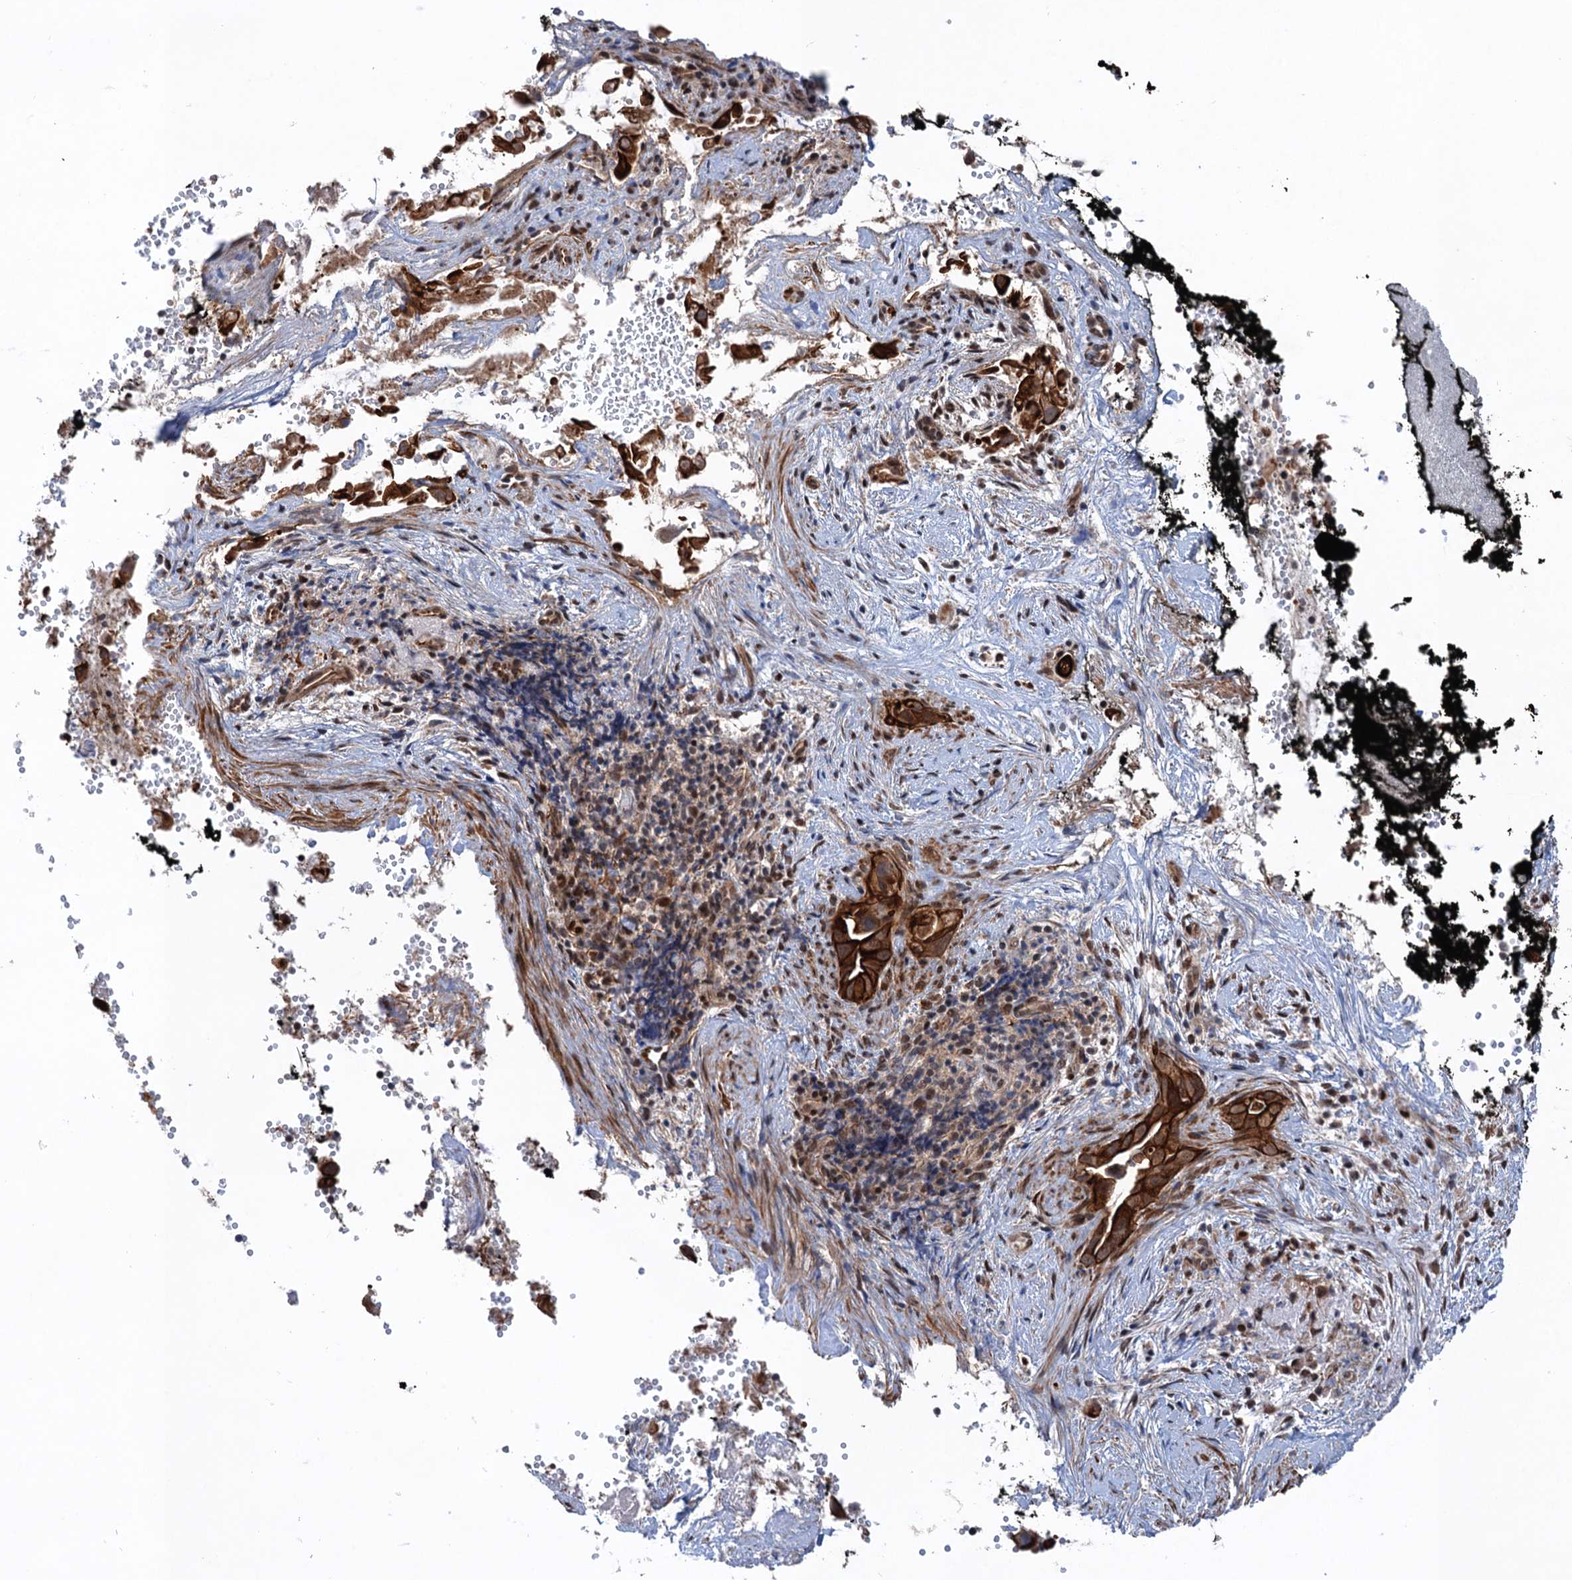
{"staining": {"intensity": "strong", "quantity": ">75%", "location": "cytoplasmic/membranous"}, "tissue": "pancreatic cancer", "cell_type": "Tumor cells", "image_type": "cancer", "snomed": [{"axis": "morphology", "description": "Inflammation, NOS"}, {"axis": "morphology", "description": "Adenocarcinoma, NOS"}, {"axis": "topography", "description": "Pancreas"}], "caption": "This micrograph shows pancreatic adenocarcinoma stained with immunohistochemistry (IHC) to label a protein in brown. The cytoplasmic/membranous of tumor cells show strong positivity for the protein. Nuclei are counter-stained blue.", "gene": "TTC31", "patient": {"sex": "female", "age": 56}}